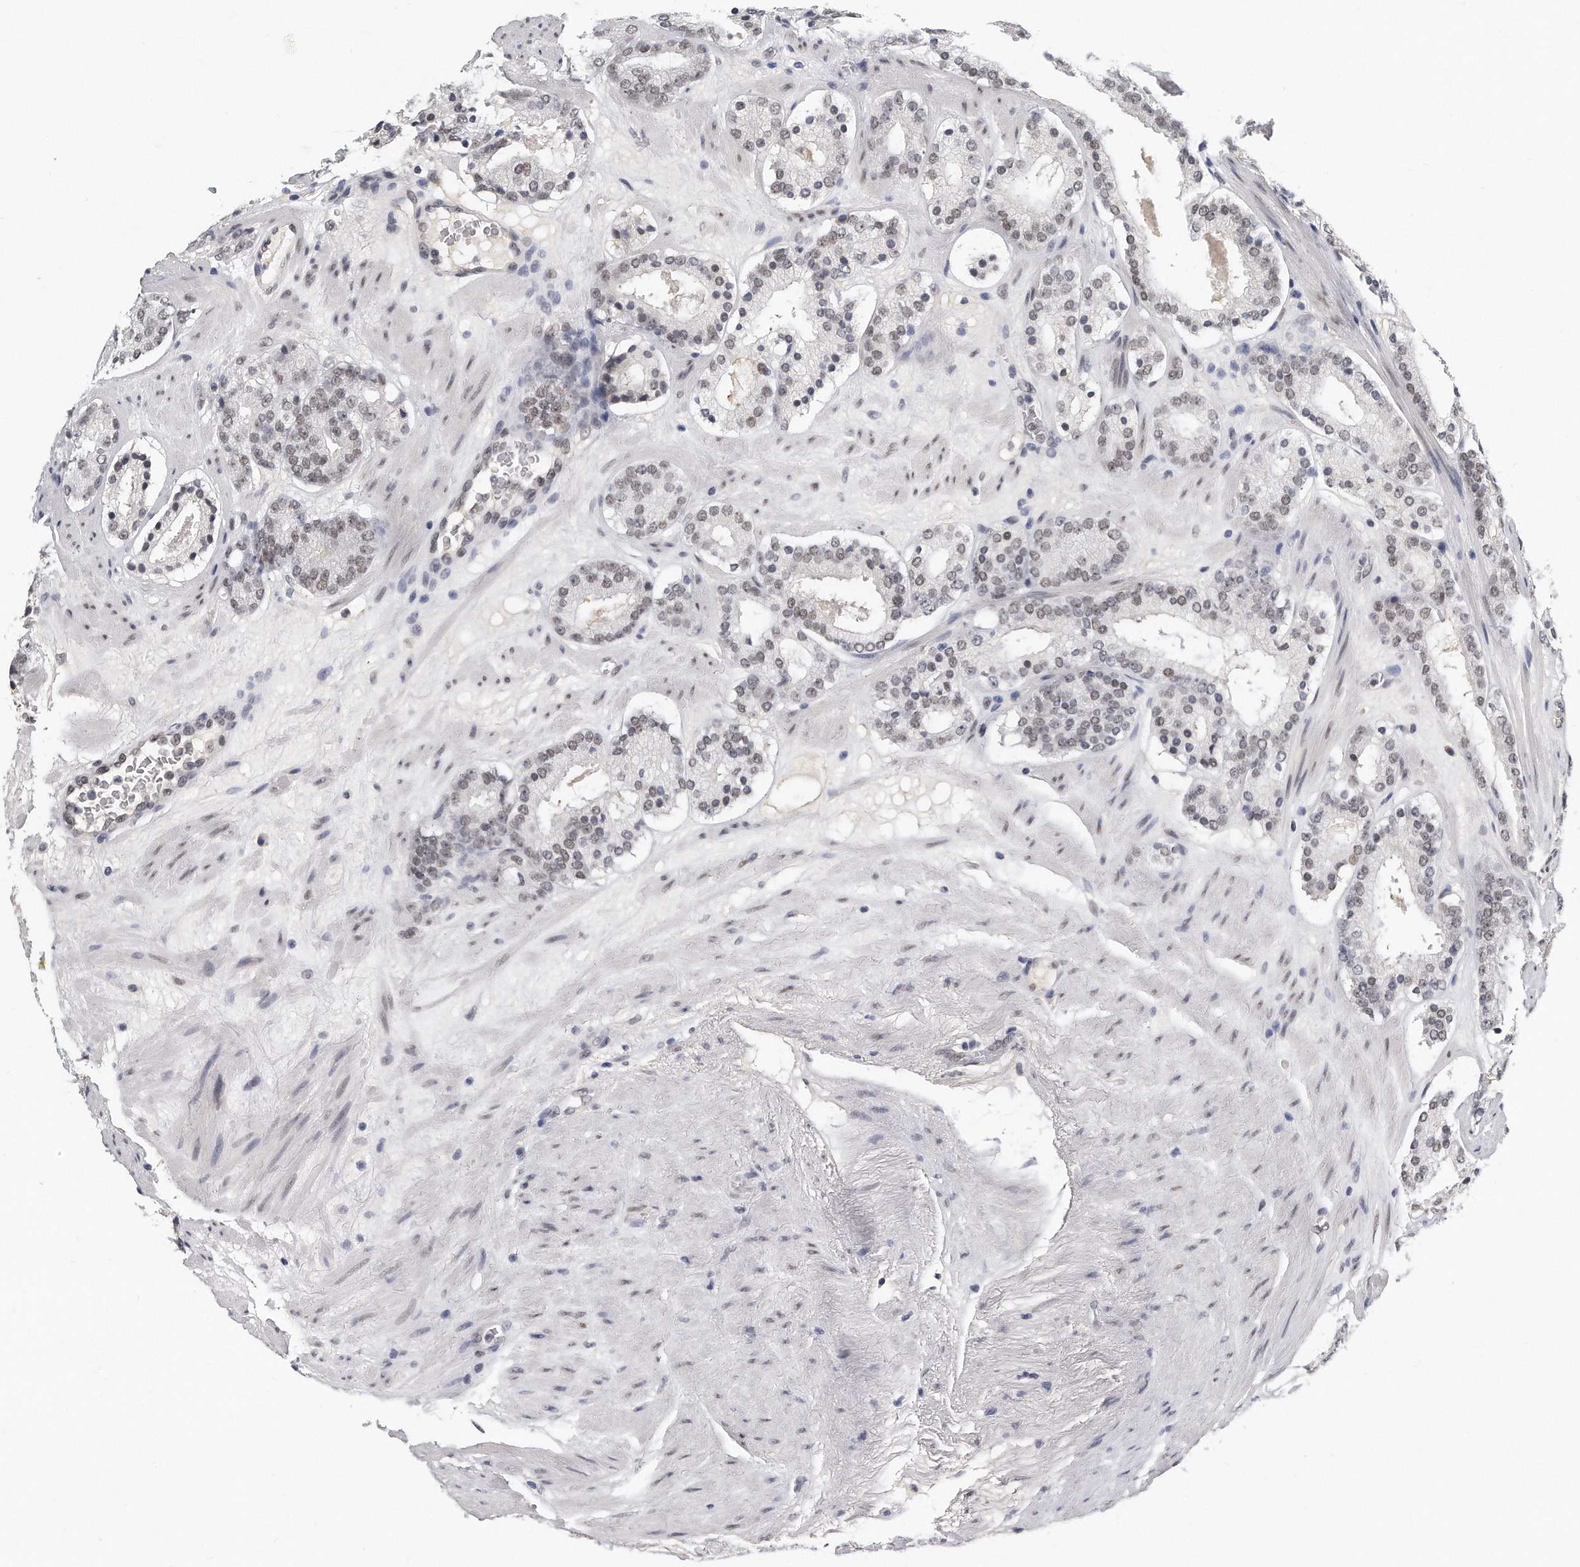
{"staining": {"intensity": "weak", "quantity": ">75%", "location": "nuclear"}, "tissue": "prostate cancer", "cell_type": "Tumor cells", "image_type": "cancer", "snomed": [{"axis": "morphology", "description": "Adenocarcinoma, Low grade"}, {"axis": "topography", "description": "Prostate"}], "caption": "This image demonstrates prostate adenocarcinoma (low-grade) stained with immunohistochemistry to label a protein in brown. The nuclear of tumor cells show weak positivity for the protein. Nuclei are counter-stained blue.", "gene": "CTBP2", "patient": {"sex": "male", "age": 69}}